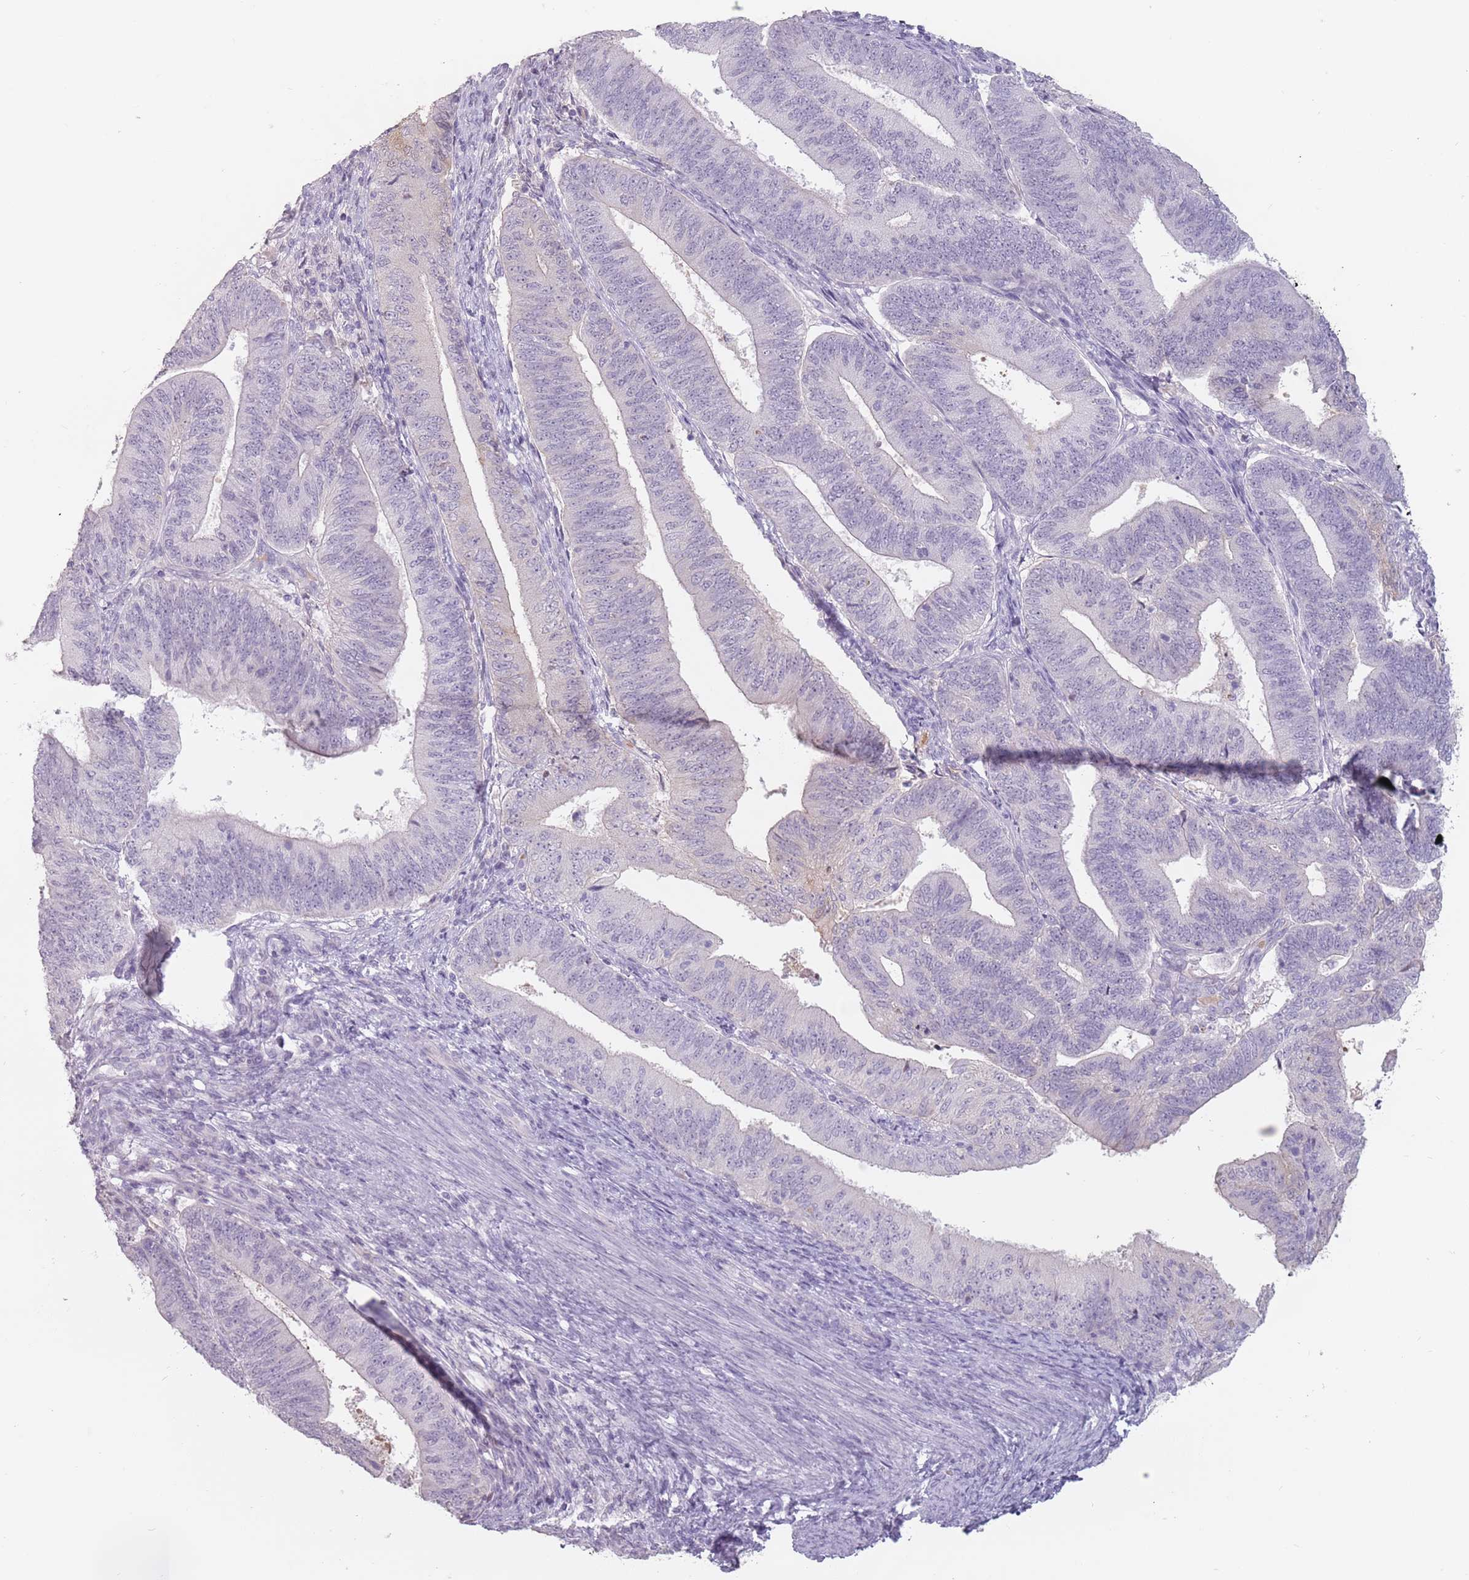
{"staining": {"intensity": "negative", "quantity": "none", "location": "none"}, "tissue": "endometrial cancer", "cell_type": "Tumor cells", "image_type": "cancer", "snomed": [{"axis": "morphology", "description": "Adenocarcinoma, NOS"}, {"axis": "topography", "description": "Endometrium"}], "caption": "This is an immunohistochemistry micrograph of human endometrial cancer (adenocarcinoma). There is no positivity in tumor cells.", "gene": "CEP19", "patient": {"sex": "female", "age": 70}}